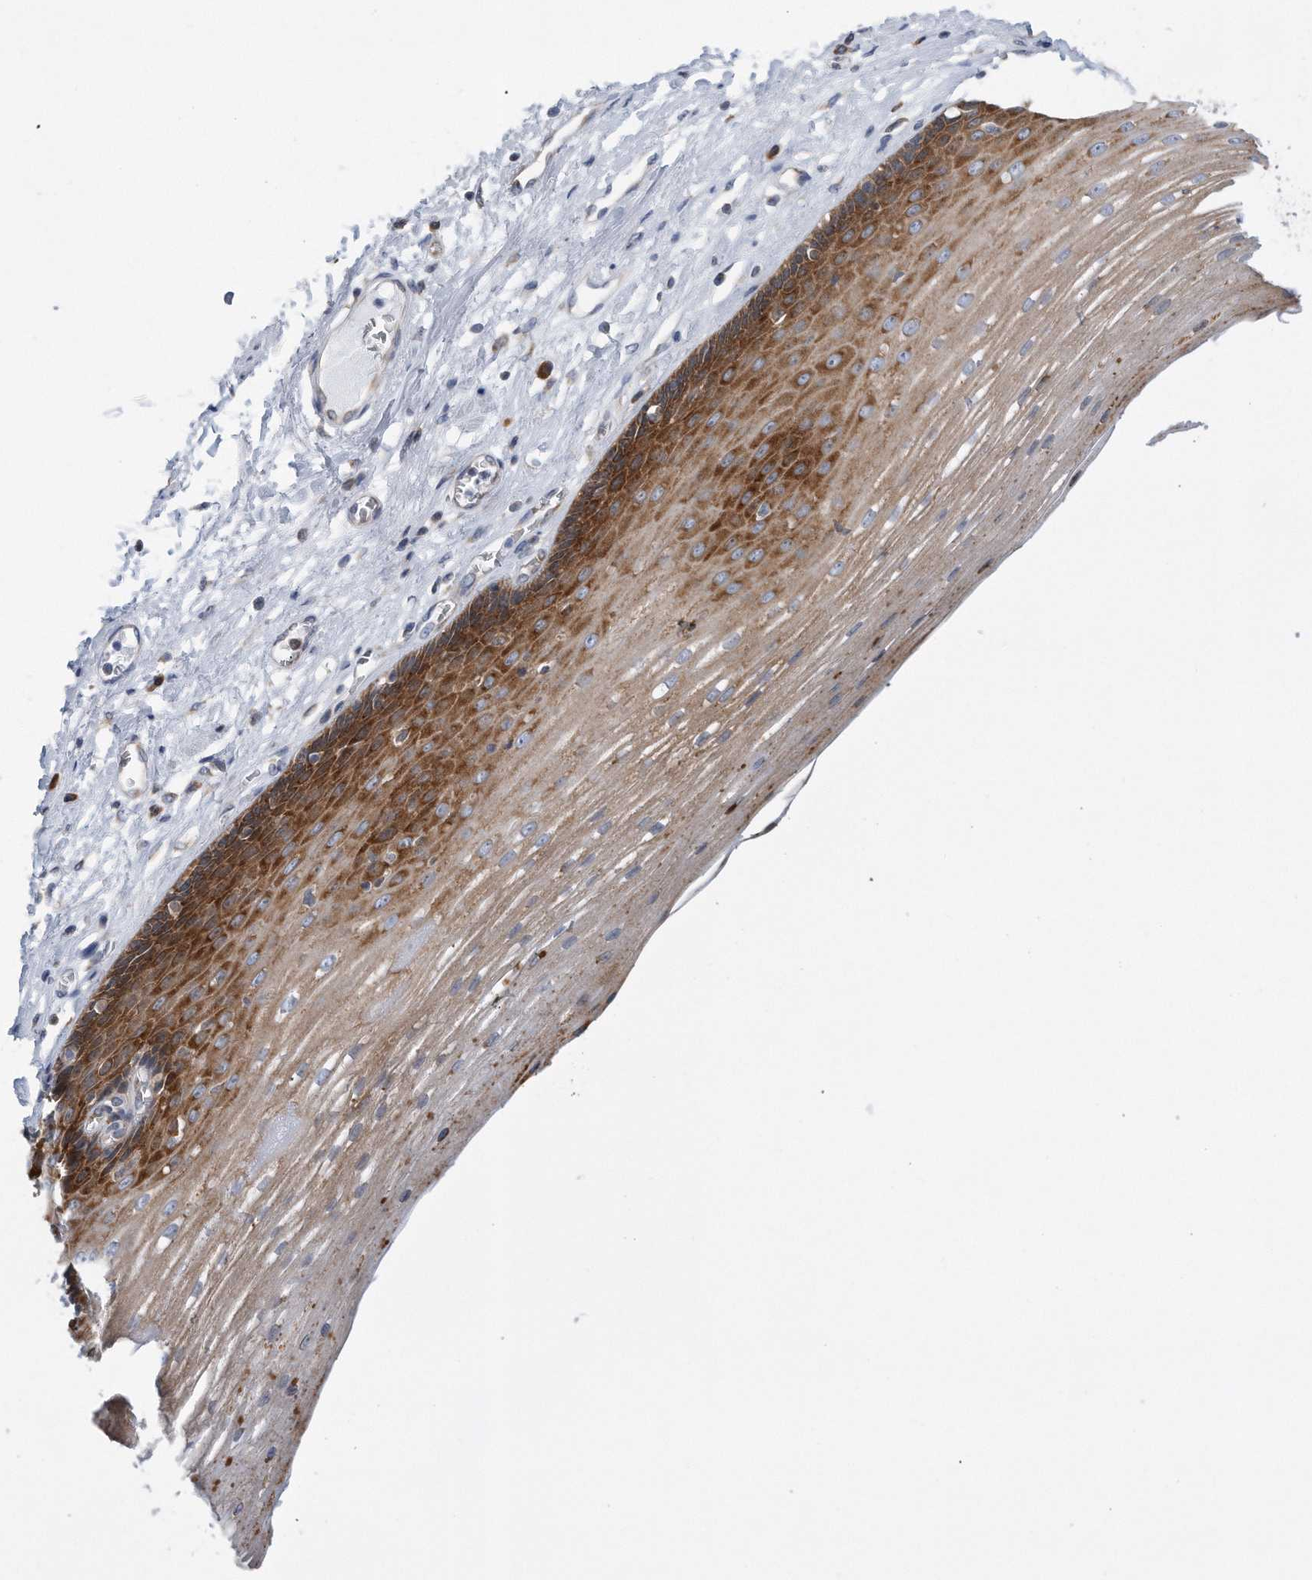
{"staining": {"intensity": "strong", "quantity": ">75%", "location": "cytoplasmic/membranous"}, "tissue": "esophagus", "cell_type": "Squamous epithelial cells", "image_type": "normal", "snomed": [{"axis": "morphology", "description": "Normal tissue, NOS"}, {"axis": "topography", "description": "Esophagus"}], "caption": "High-power microscopy captured an IHC image of unremarkable esophagus, revealing strong cytoplasmic/membranous expression in approximately >75% of squamous epithelial cells. The staining is performed using DAB brown chromogen to label protein expression. The nuclei are counter-stained blue using hematoxylin.", "gene": "RPL26L1", "patient": {"sex": "male", "age": 62}}